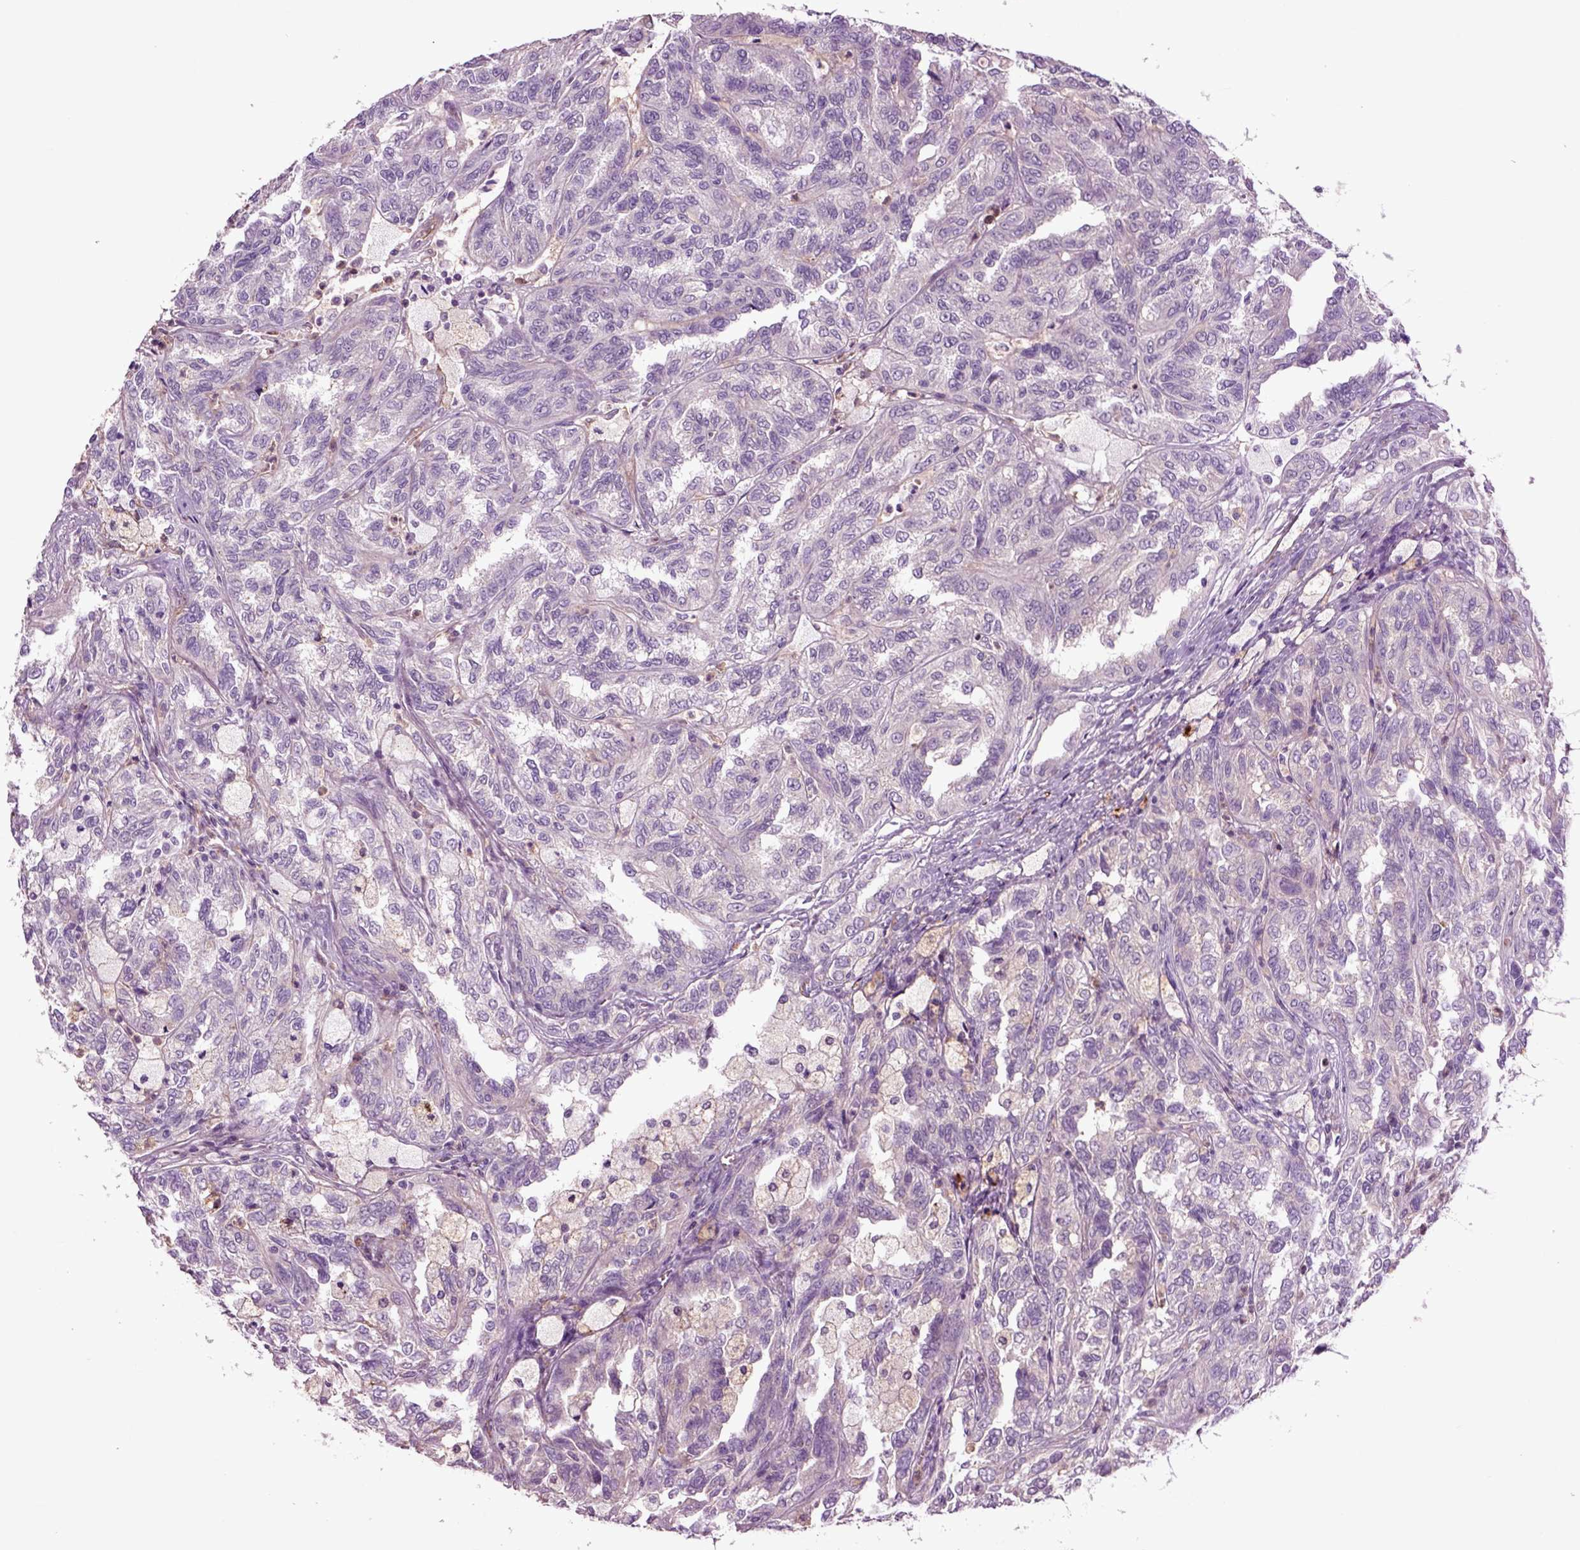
{"staining": {"intensity": "negative", "quantity": "none", "location": "none"}, "tissue": "renal cancer", "cell_type": "Tumor cells", "image_type": "cancer", "snomed": [{"axis": "morphology", "description": "Adenocarcinoma, NOS"}, {"axis": "topography", "description": "Kidney"}], "caption": "A high-resolution micrograph shows IHC staining of renal cancer (adenocarcinoma), which reveals no significant positivity in tumor cells. (Brightfield microscopy of DAB immunohistochemistry (IHC) at high magnification).", "gene": "SPON1", "patient": {"sex": "male", "age": 79}}